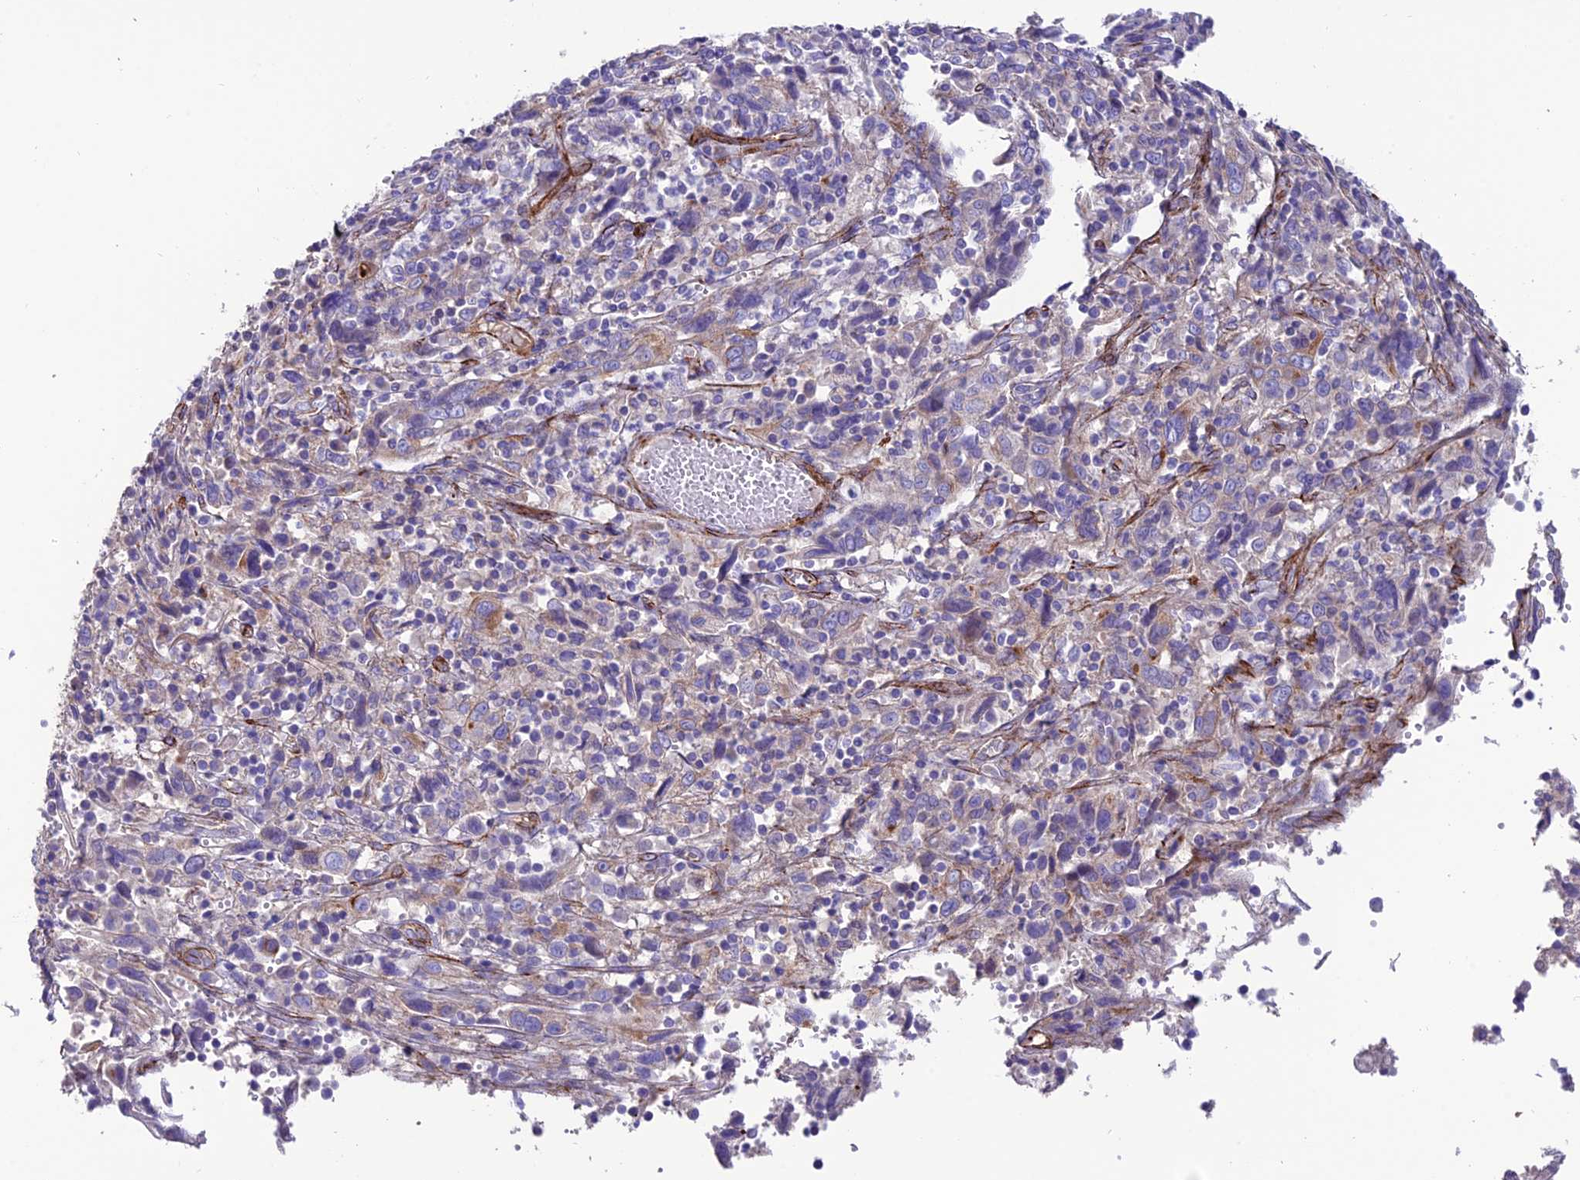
{"staining": {"intensity": "negative", "quantity": "none", "location": "none"}, "tissue": "cervical cancer", "cell_type": "Tumor cells", "image_type": "cancer", "snomed": [{"axis": "morphology", "description": "Squamous cell carcinoma, NOS"}, {"axis": "topography", "description": "Cervix"}], "caption": "High magnification brightfield microscopy of cervical cancer (squamous cell carcinoma) stained with DAB (3,3'-diaminobenzidine) (brown) and counterstained with hematoxylin (blue): tumor cells show no significant expression.", "gene": "REX1BD", "patient": {"sex": "female", "age": 46}}